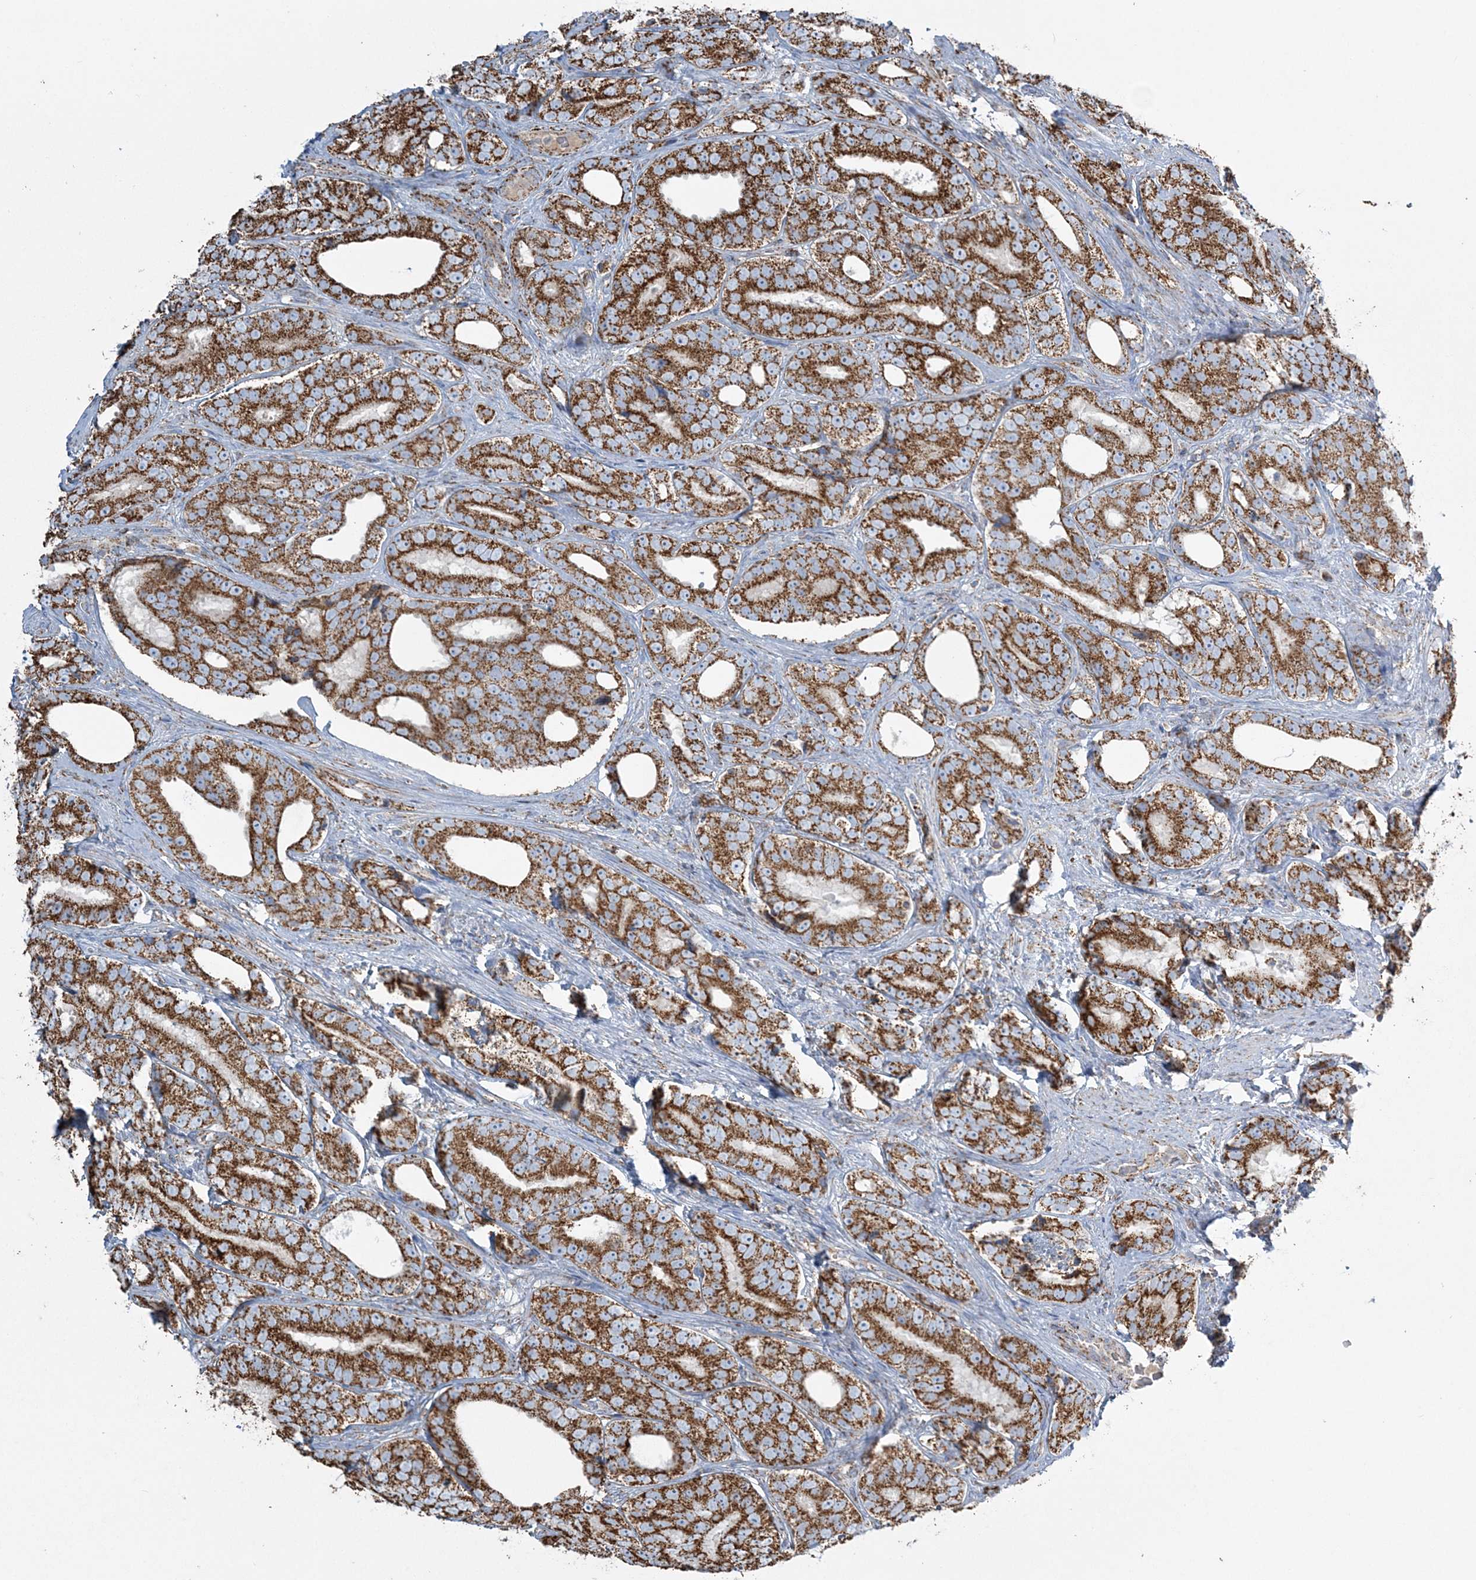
{"staining": {"intensity": "strong", "quantity": ">75%", "location": "cytoplasmic/membranous"}, "tissue": "prostate cancer", "cell_type": "Tumor cells", "image_type": "cancer", "snomed": [{"axis": "morphology", "description": "Adenocarcinoma, High grade"}, {"axis": "topography", "description": "Prostate"}], "caption": "A brown stain highlights strong cytoplasmic/membranous expression of a protein in human prostate cancer (adenocarcinoma (high-grade)) tumor cells.", "gene": "RAB11FIP3", "patient": {"sex": "male", "age": 56}}